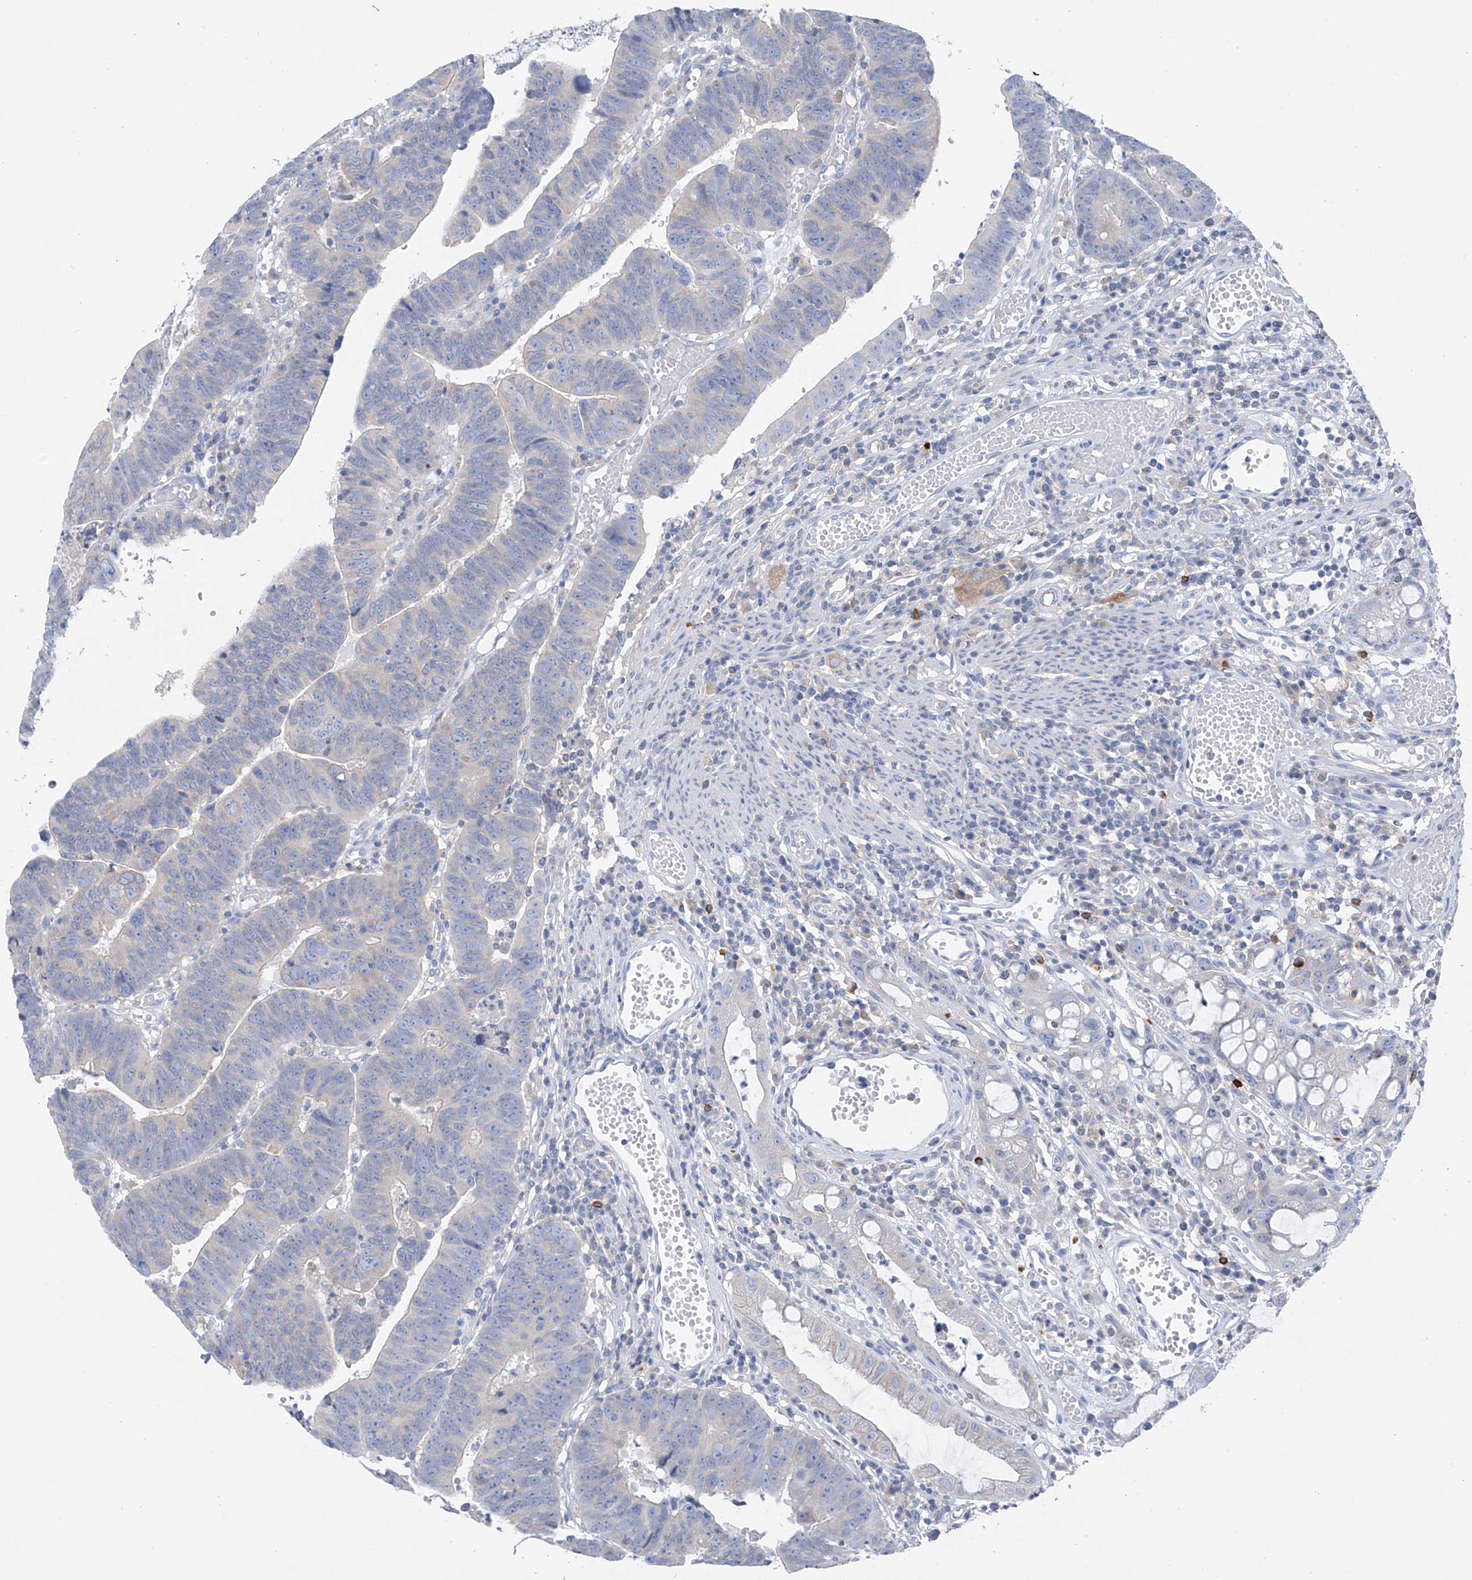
{"staining": {"intensity": "negative", "quantity": "none", "location": "none"}, "tissue": "colorectal cancer", "cell_type": "Tumor cells", "image_type": "cancer", "snomed": [{"axis": "morphology", "description": "Adenocarcinoma, NOS"}, {"axis": "topography", "description": "Rectum"}], "caption": "Immunohistochemical staining of human colorectal adenocarcinoma displays no significant staining in tumor cells. The staining was performed using DAB to visualize the protein expression in brown, while the nuclei were stained in blue with hematoxylin (Magnification: 20x).", "gene": "POMGNT2", "patient": {"sex": "female", "age": 65}}